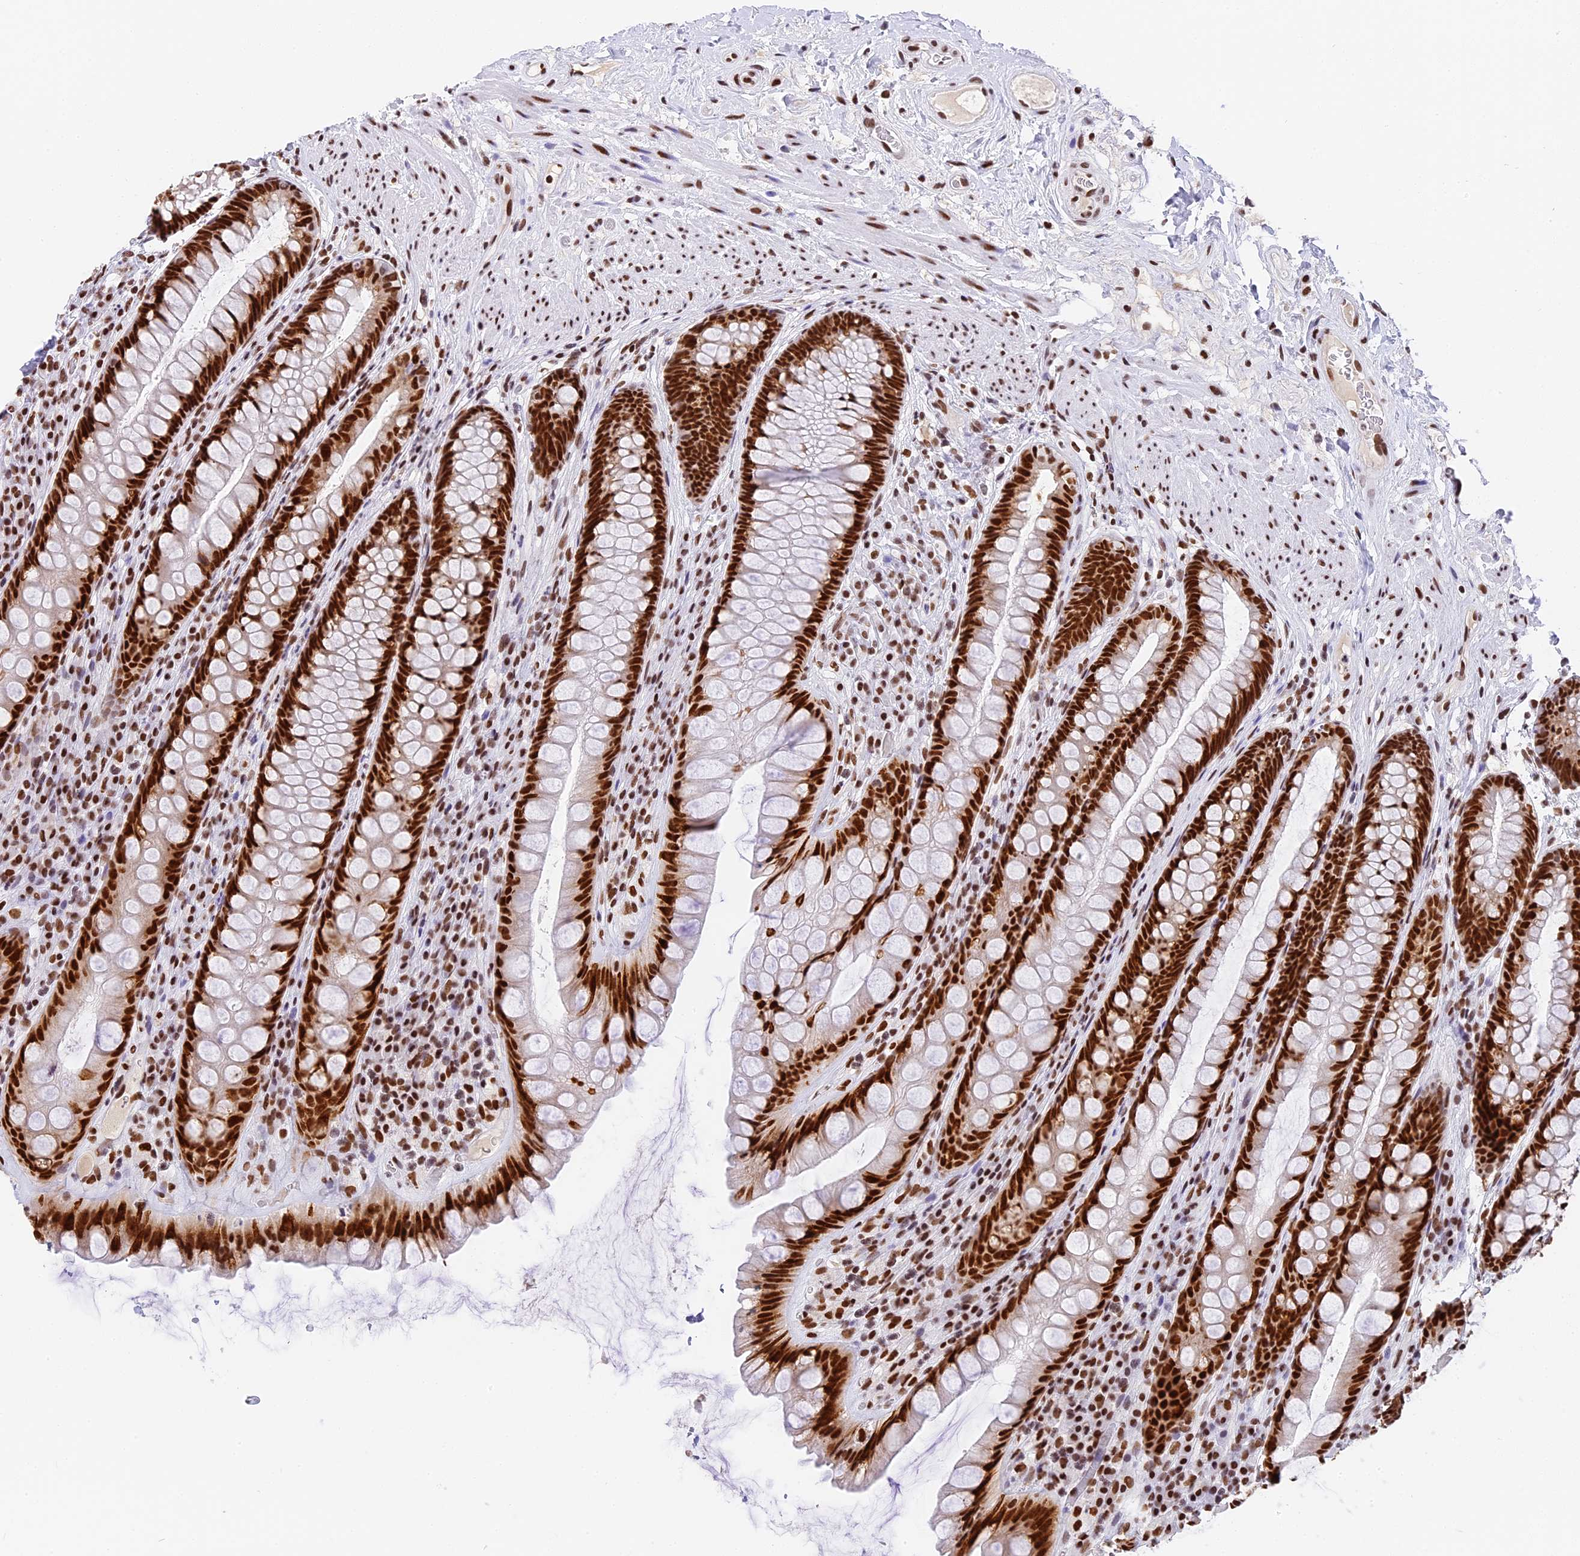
{"staining": {"intensity": "strong", "quantity": ">75%", "location": "nuclear"}, "tissue": "rectum", "cell_type": "Glandular cells", "image_type": "normal", "snomed": [{"axis": "morphology", "description": "Normal tissue, NOS"}, {"axis": "topography", "description": "Rectum"}], "caption": "Protein expression analysis of benign rectum shows strong nuclear expression in about >75% of glandular cells.", "gene": "SBNO1", "patient": {"sex": "male", "age": 74}}